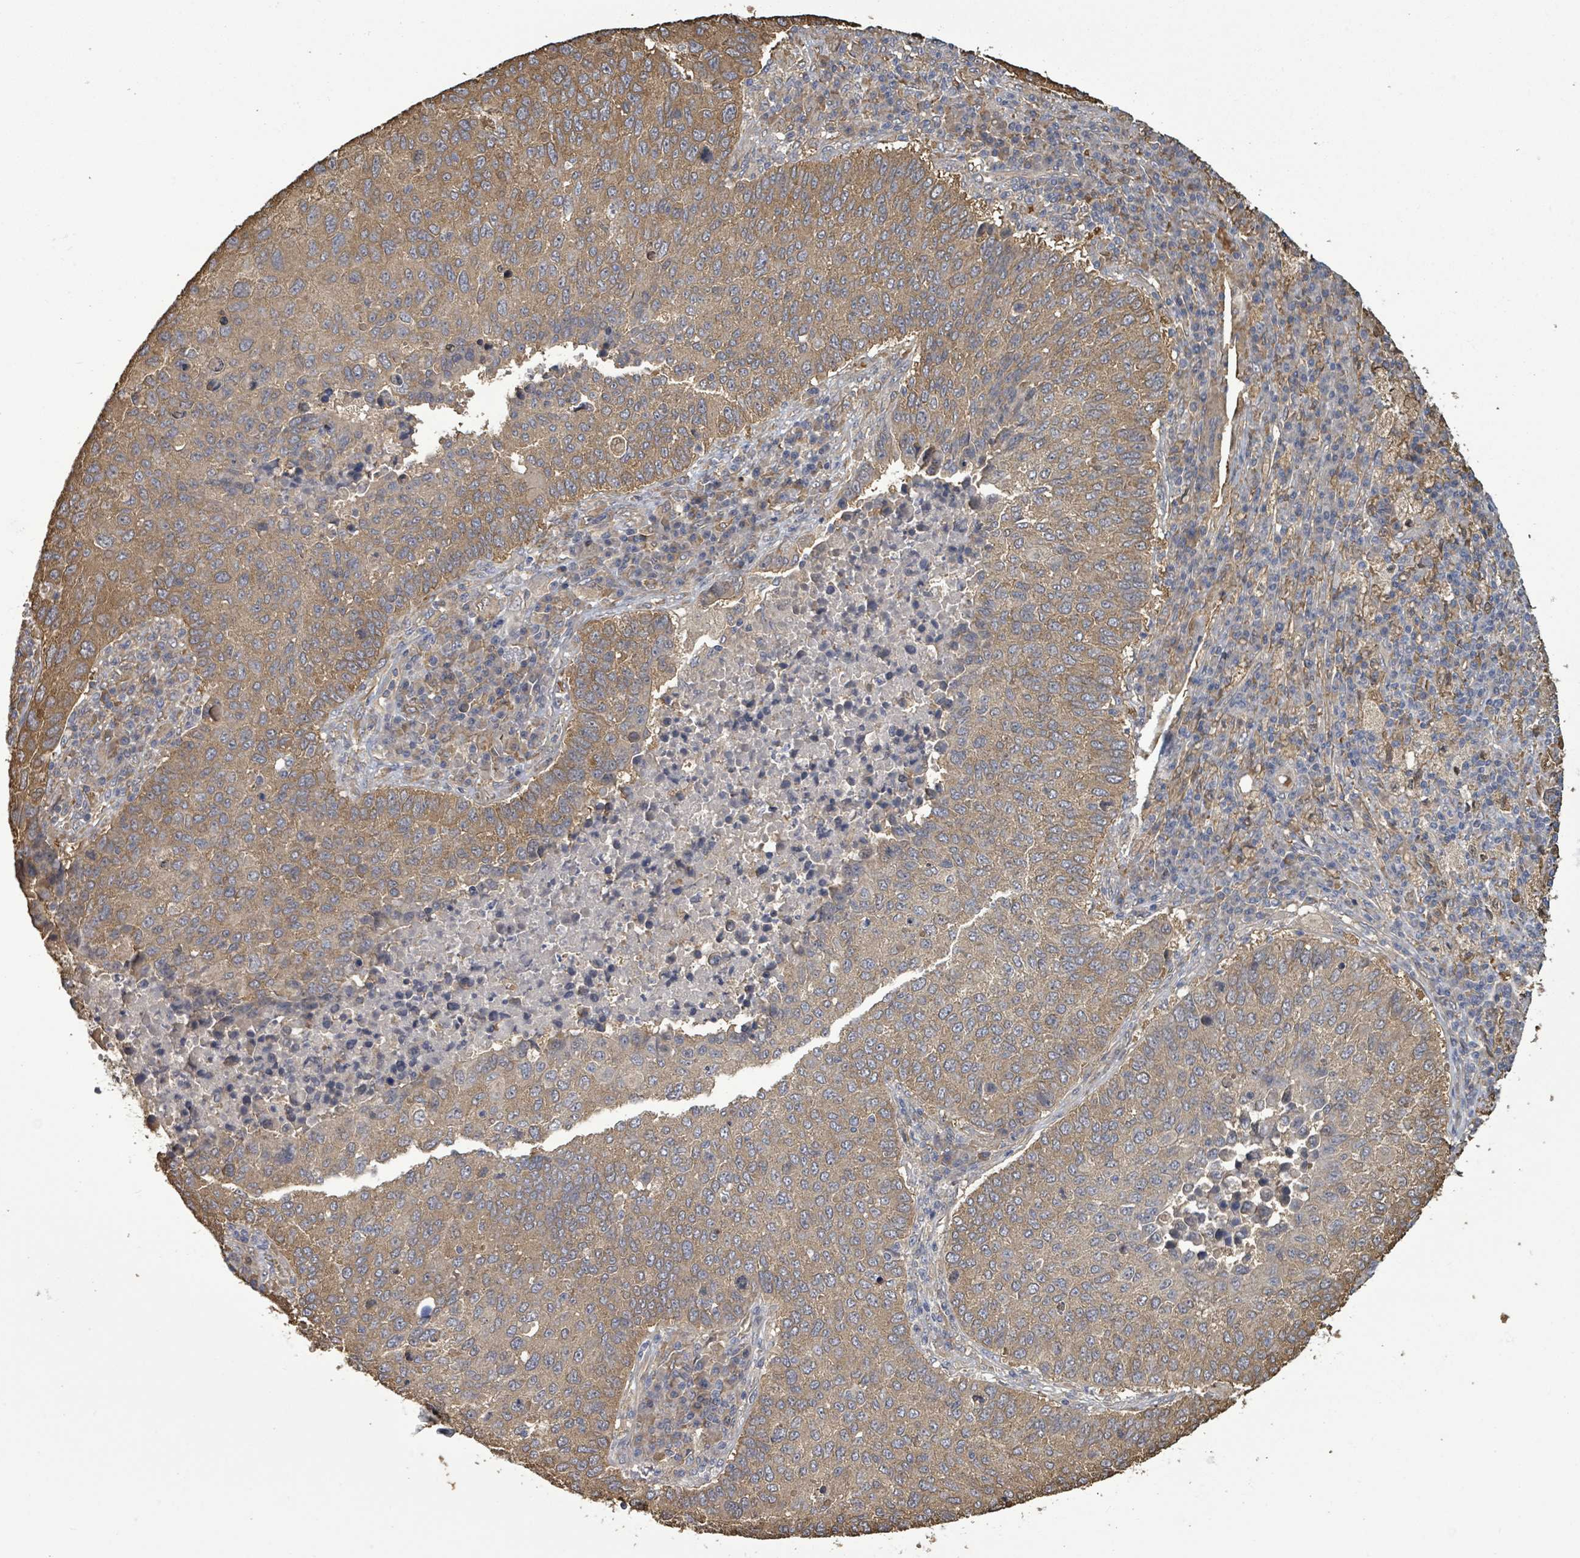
{"staining": {"intensity": "moderate", "quantity": "25%-75%", "location": "cytoplasmic/membranous"}, "tissue": "lung cancer", "cell_type": "Tumor cells", "image_type": "cancer", "snomed": [{"axis": "morphology", "description": "Squamous cell carcinoma, NOS"}, {"axis": "topography", "description": "Lung"}], "caption": "Immunohistochemistry image of human lung cancer stained for a protein (brown), which displays medium levels of moderate cytoplasmic/membranous staining in about 25%-75% of tumor cells.", "gene": "MAP3K6", "patient": {"sex": "male", "age": 73}}